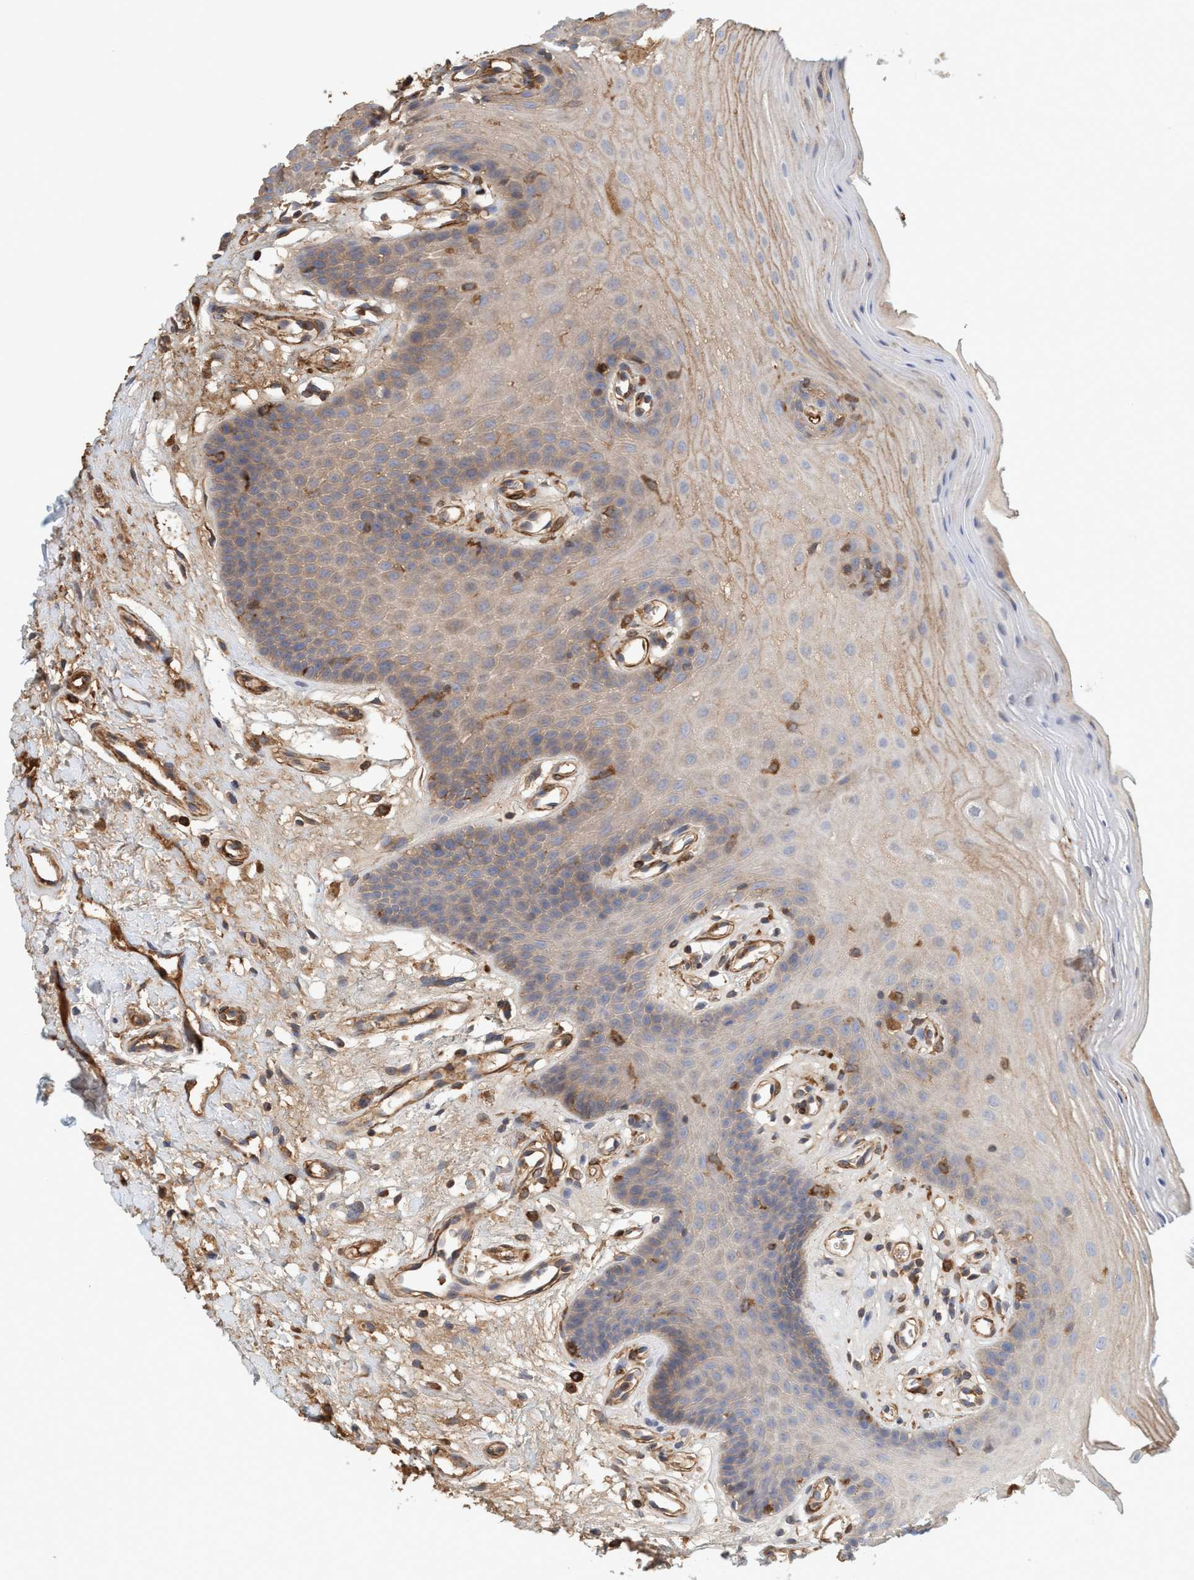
{"staining": {"intensity": "moderate", "quantity": "<25%", "location": "cytoplasmic/membranous"}, "tissue": "oral mucosa", "cell_type": "Squamous epithelial cells", "image_type": "normal", "snomed": [{"axis": "morphology", "description": "Normal tissue, NOS"}, {"axis": "morphology", "description": "Squamous cell carcinoma, NOS"}, {"axis": "topography", "description": "Oral tissue"}, {"axis": "topography", "description": "Head-Neck"}], "caption": "Human oral mucosa stained for a protein (brown) displays moderate cytoplasmic/membranous positive staining in about <25% of squamous epithelial cells.", "gene": "SPECC1", "patient": {"sex": "male", "age": 71}}